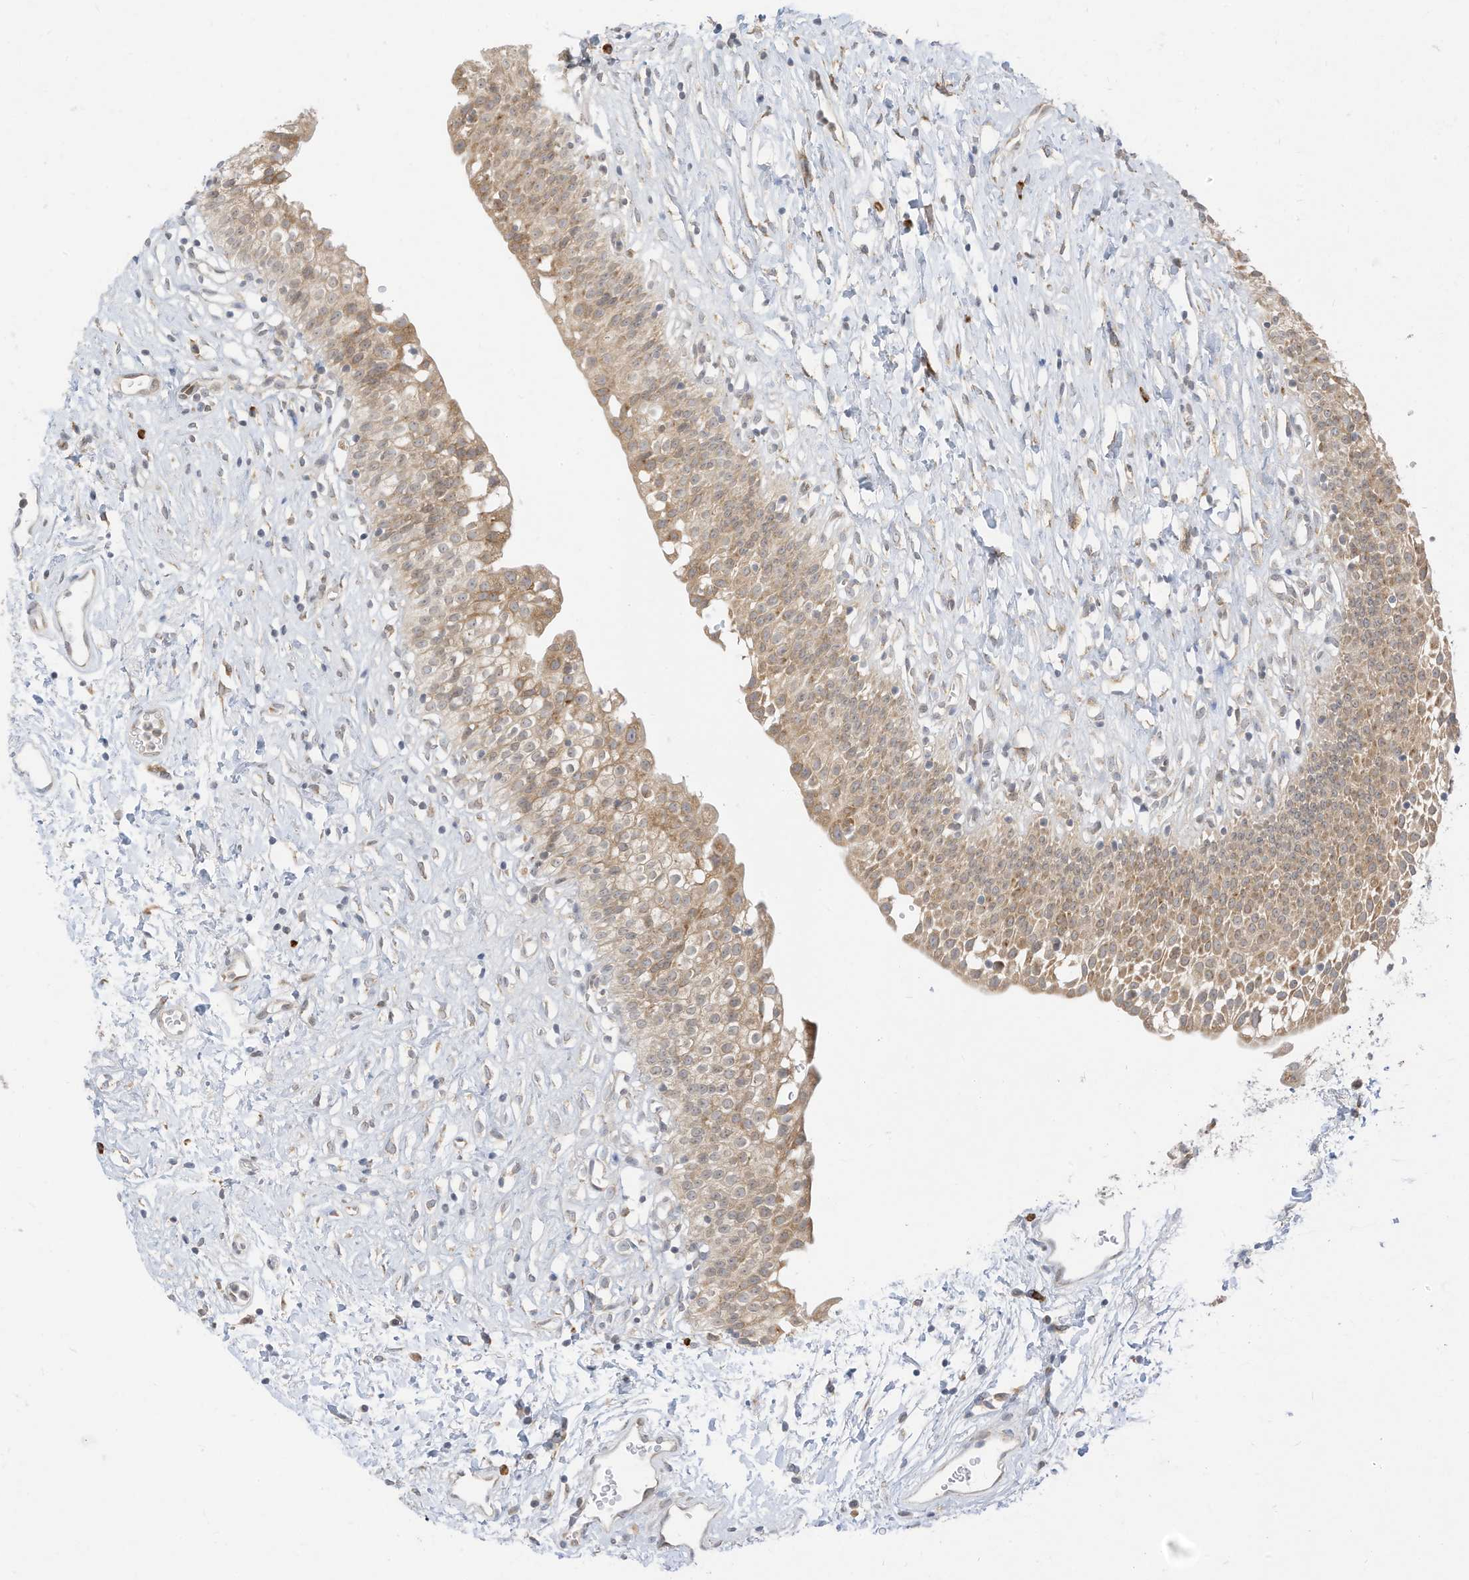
{"staining": {"intensity": "moderate", "quantity": ">75%", "location": "cytoplasmic/membranous"}, "tissue": "urinary bladder", "cell_type": "Urothelial cells", "image_type": "normal", "snomed": [{"axis": "morphology", "description": "Normal tissue, NOS"}, {"axis": "topography", "description": "Urinary bladder"}], "caption": "Human urinary bladder stained with a brown dye exhibits moderate cytoplasmic/membranous positive expression in approximately >75% of urothelial cells.", "gene": "STT3A", "patient": {"sex": "male", "age": 51}}